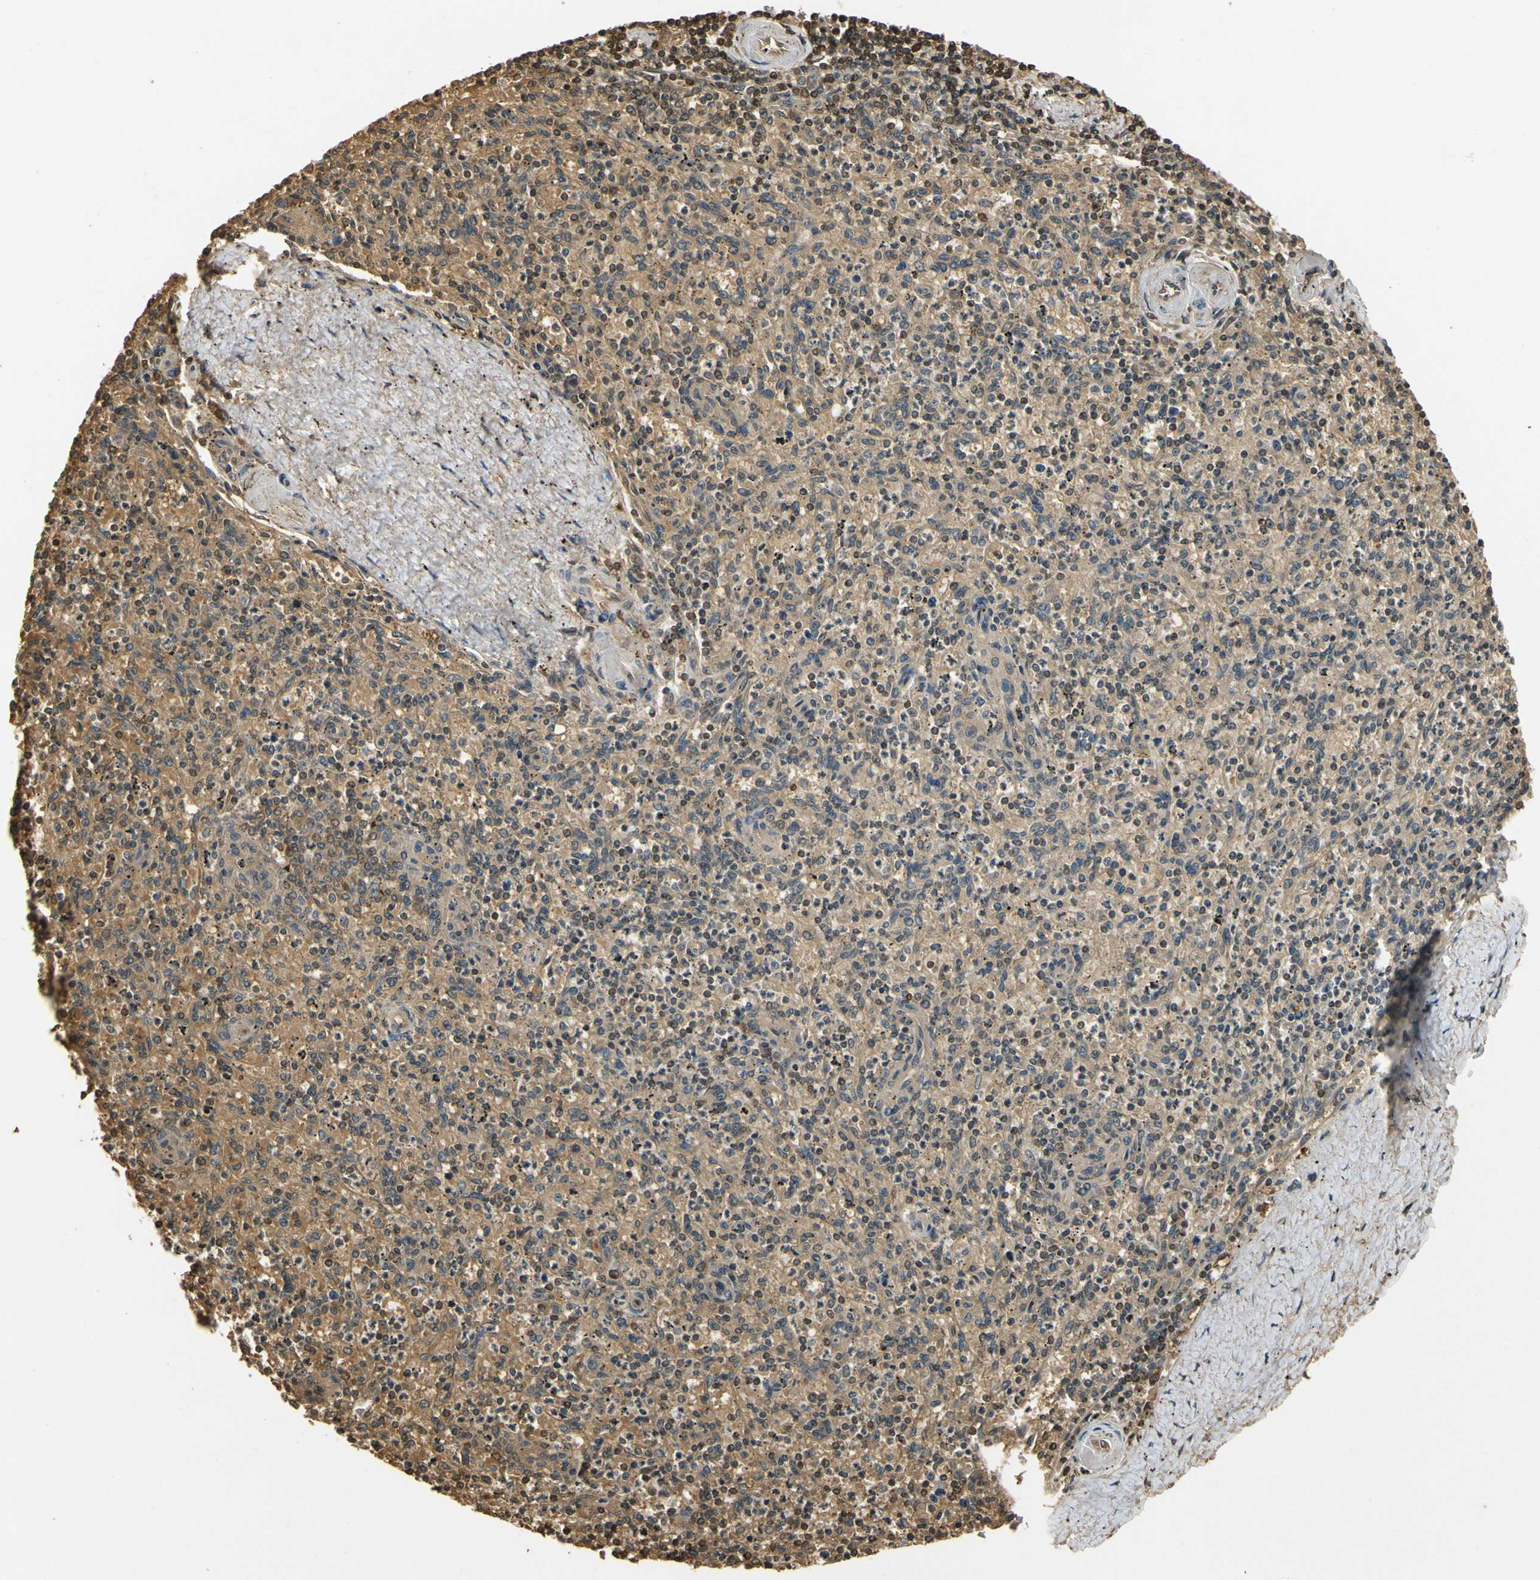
{"staining": {"intensity": "weak", "quantity": ">75%", "location": "cytoplasmic/membranous"}, "tissue": "spleen", "cell_type": "Cells in red pulp", "image_type": "normal", "snomed": [{"axis": "morphology", "description": "Normal tissue, NOS"}, {"axis": "topography", "description": "Spleen"}], "caption": "Protein staining by immunohistochemistry (IHC) shows weak cytoplasmic/membranous positivity in about >75% of cells in red pulp in benign spleen.", "gene": "SOD1", "patient": {"sex": "male", "age": 72}}